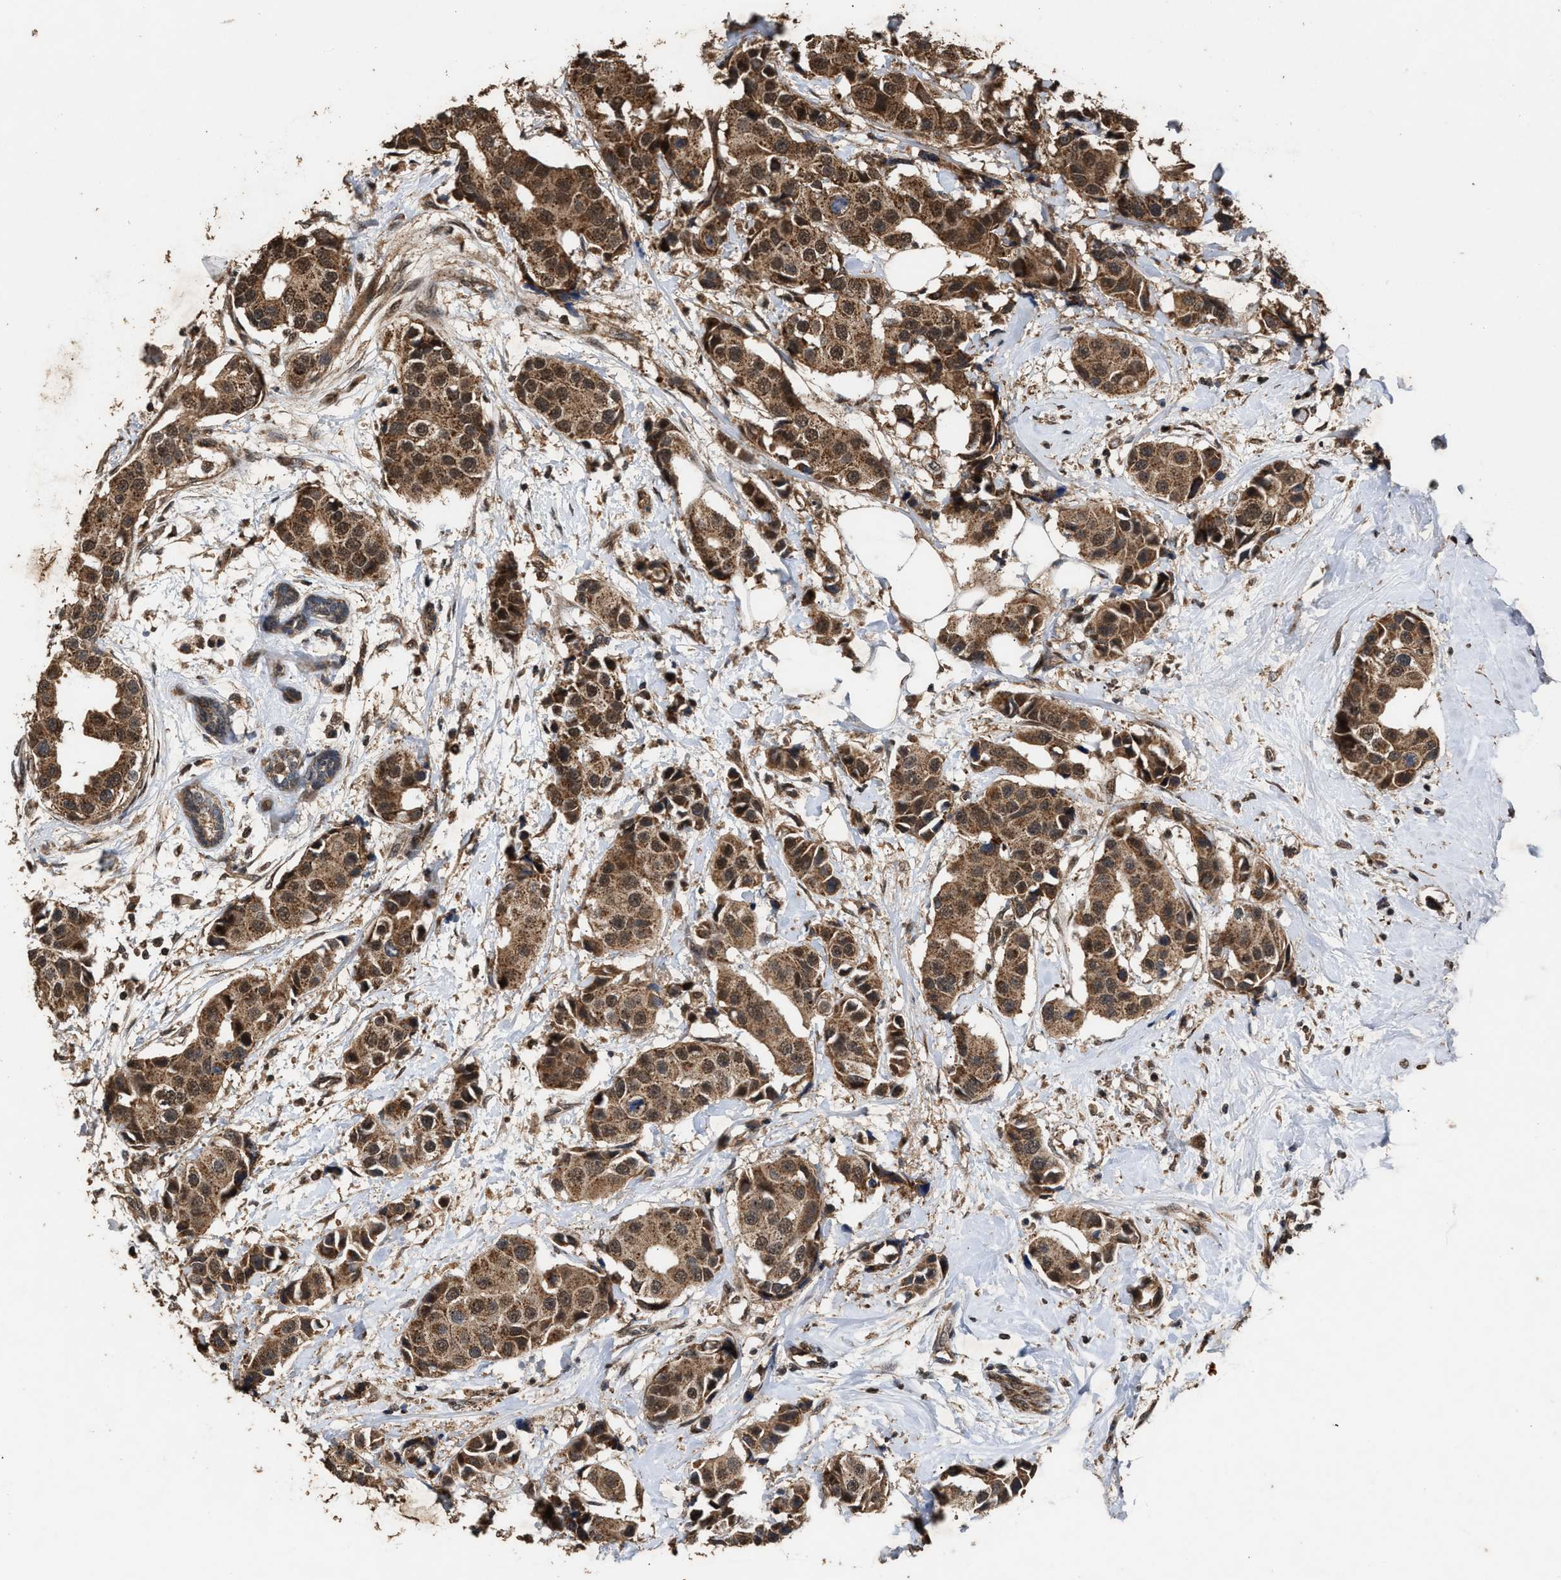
{"staining": {"intensity": "moderate", "quantity": ">75%", "location": "cytoplasmic/membranous,nuclear"}, "tissue": "breast cancer", "cell_type": "Tumor cells", "image_type": "cancer", "snomed": [{"axis": "morphology", "description": "Normal tissue, NOS"}, {"axis": "morphology", "description": "Duct carcinoma"}, {"axis": "topography", "description": "Breast"}], "caption": "About >75% of tumor cells in breast cancer (infiltrating ductal carcinoma) reveal moderate cytoplasmic/membranous and nuclear protein expression as visualized by brown immunohistochemical staining.", "gene": "ZNHIT6", "patient": {"sex": "female", "age": 39}}